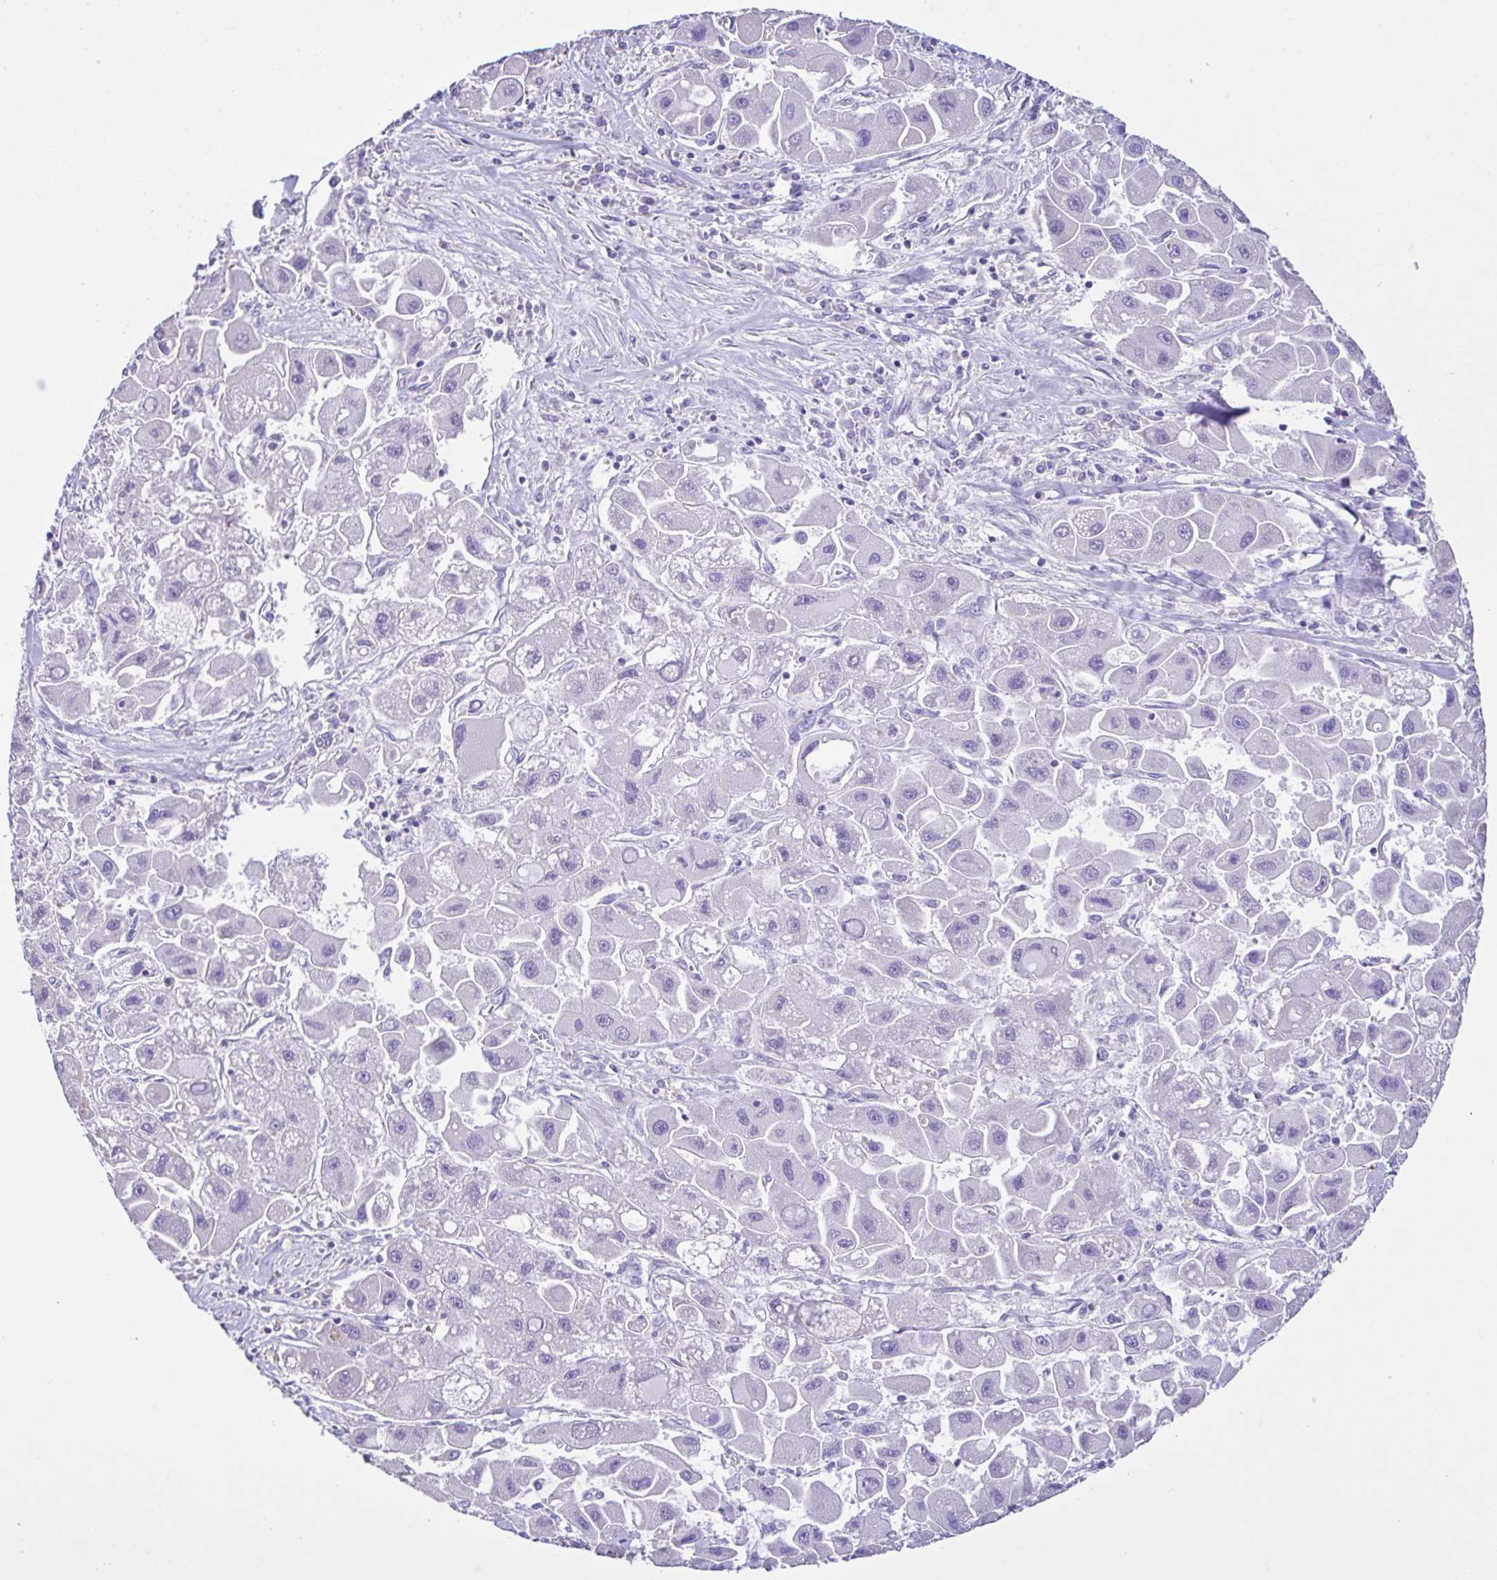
{"staining": {"intensity": "negative", "quantity": "none", "location": "none"}, "tissue": "liver cancer", "cell_type": "Tumor cells", "image_type": "cancer", "snomed": [{"axis": "morphology", "description": "Carcinoma, Hepatocellular, NOS"}, {"axis": "topography", "description": "Liver"}], "caption": "A high-resolution histopathology image shows IHC staining of hepatocellular carcinoma (liver), which shows no significant staining in tumor cells.", "gene": "PLA2G4E", "patient": {"sex": "male", "age": 24}}